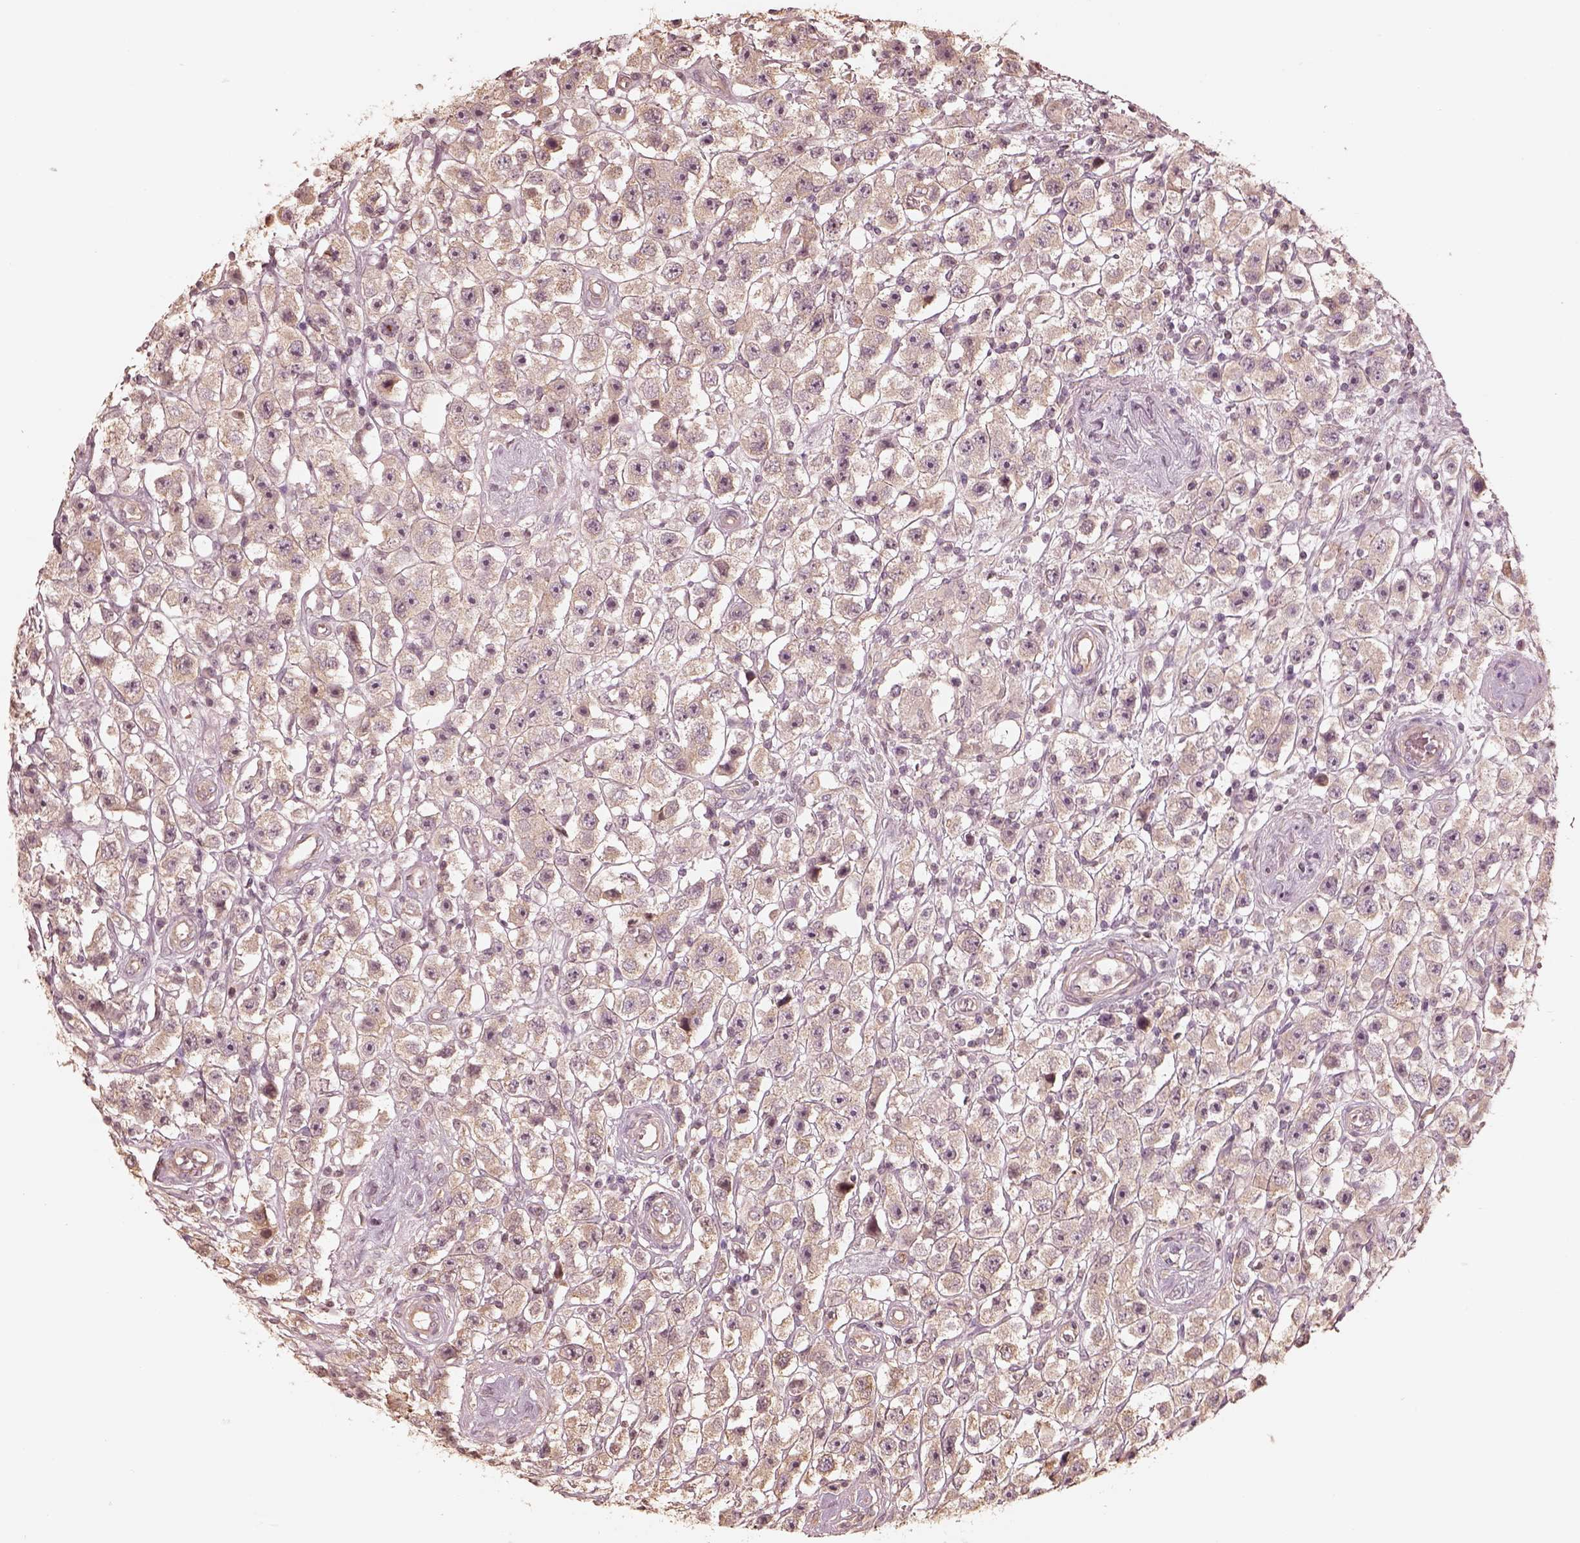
{"staining": {"intensity": "weak", "quantity": "<25%", "location": "cytoplasmic/membranous"}, "tissue": "testis cancer", "cell_type": "Tumor cells", "image_type": "cancer", "snomed": [{"axis": "morphology", "description": "Seminoma, NOS"}, {"axis": "topography", "description": "Testis"}], "caption": "DAB immunohistochemical staining of testis cancer displays no significant positivity in tumor cells. The staining is performed using DAB brown chromogen with nuclei counter-stained in using hematoxylin.", "gene": "KIF5C", "patient": {"sex": "male", "age": 45}}